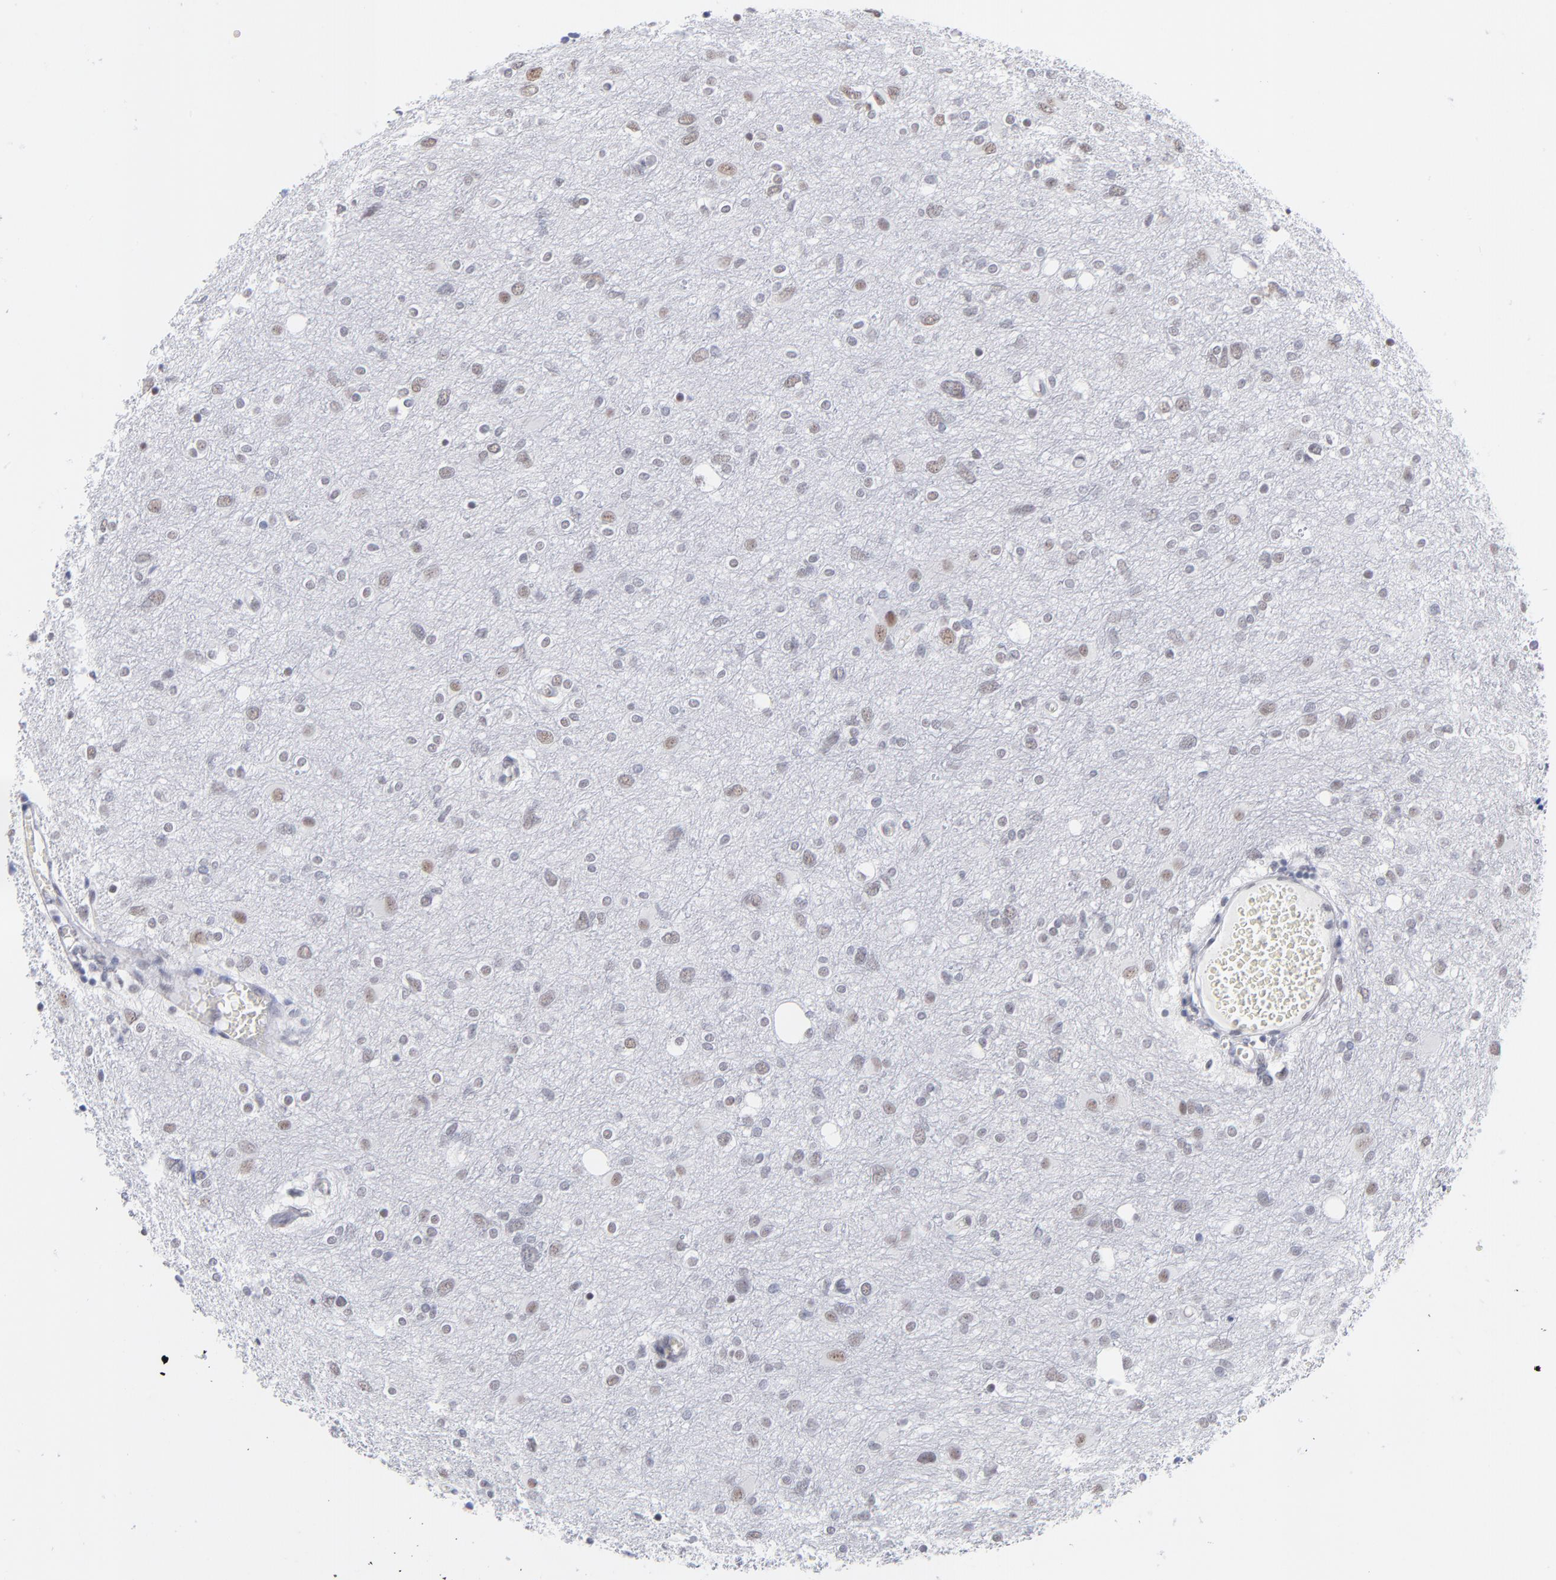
{"staining": {"intensity": "moderate", "quantity": "<25%", "location": "nuclear"}, "tissue": "glioma", "cell_type": "Tumor cells", "image_type": "cancer", "snomed": [{"axis": "morphology", "description": "Glioma, malignant, High grade"}, {"axis": "topography", "description": "Brain"}], "caption": "The image displays immunohistochemical staining of glioma. There is moderate nuclear expression is identified in approximately <25% of tumor cells. Nuclei are stained in blue.", "gene": "SNRPB", "patient": {"sex": "female", "age": 59}}